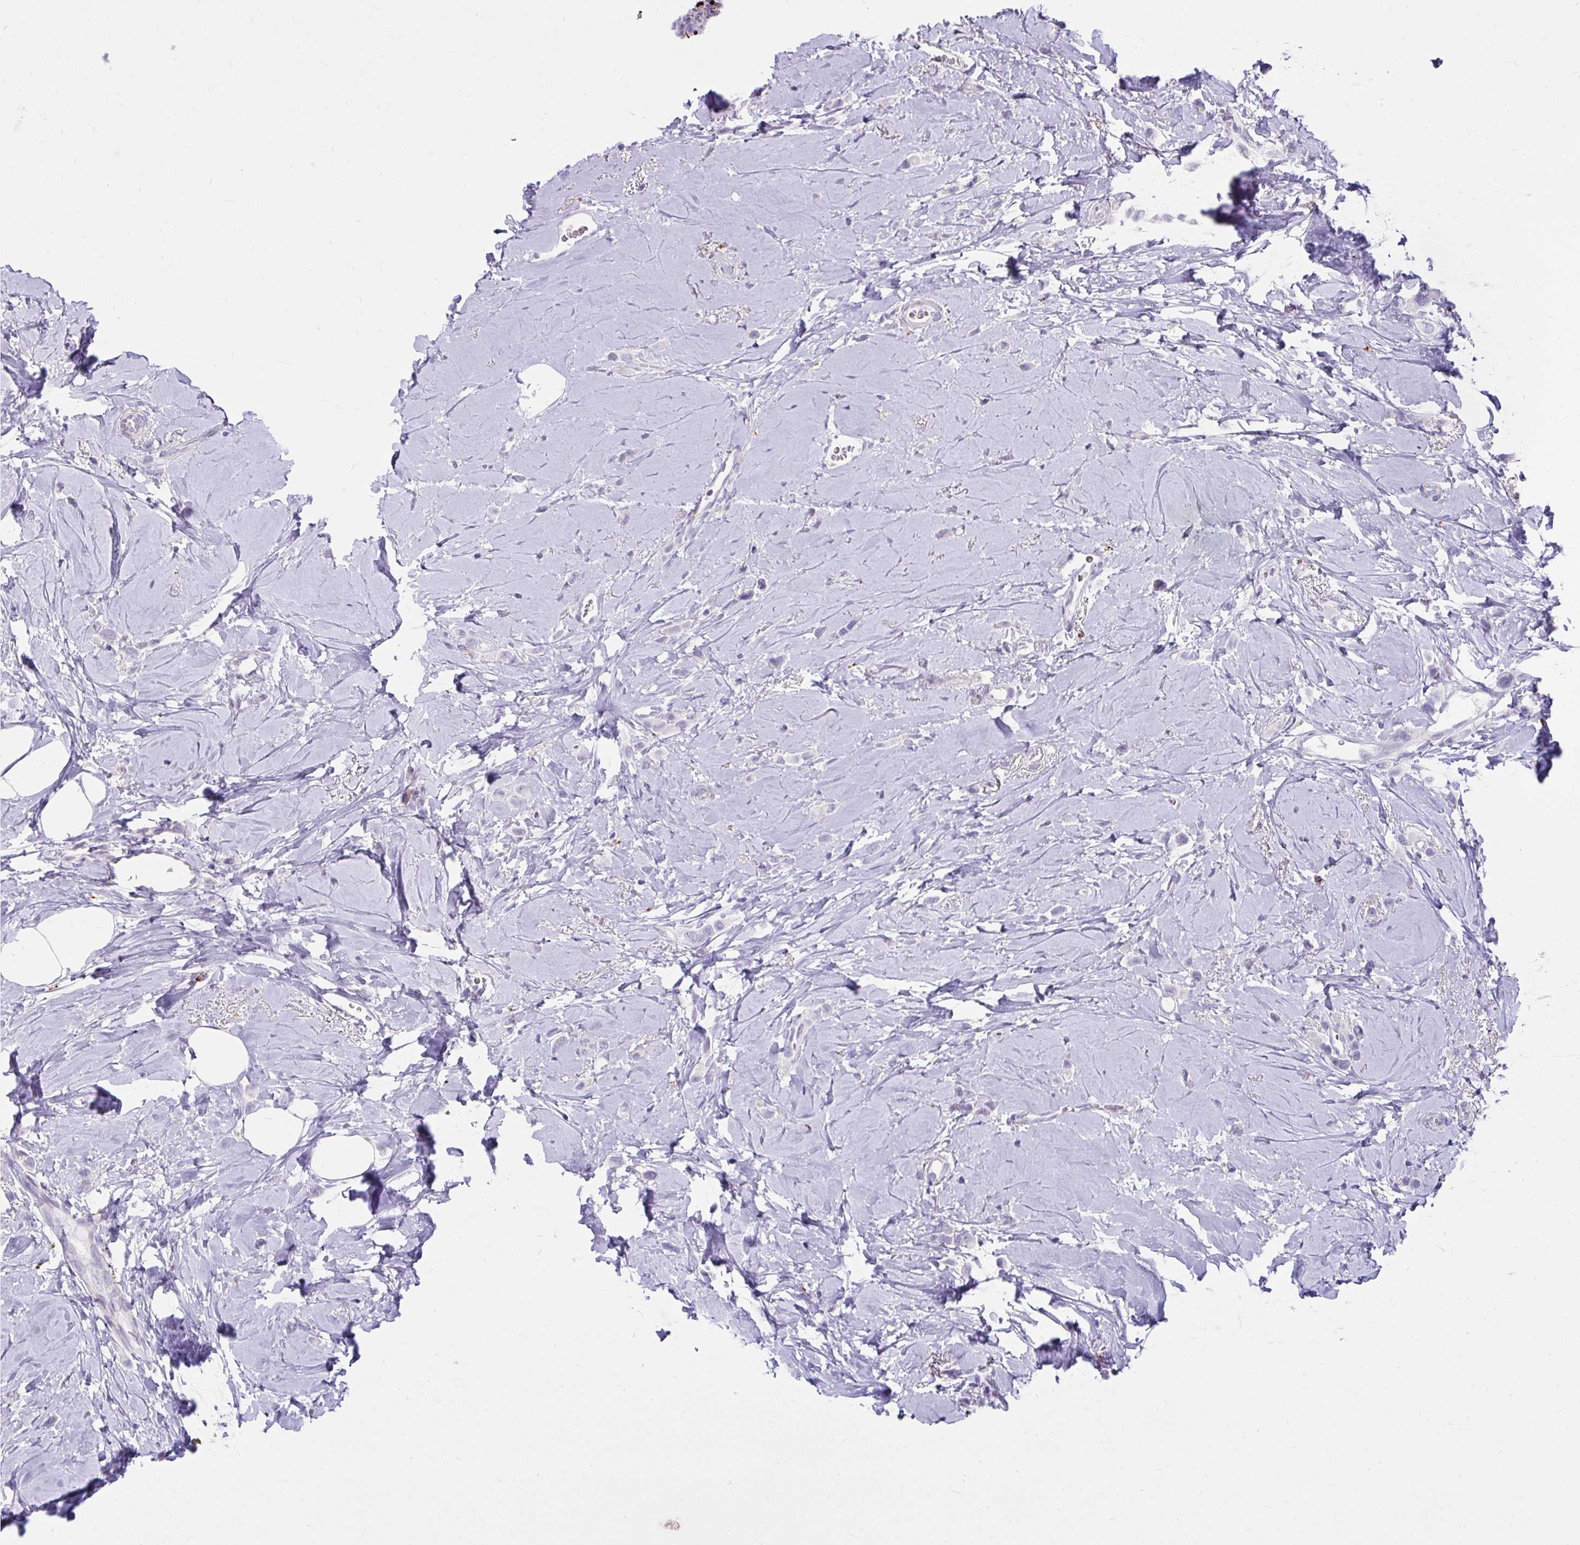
{"staining": {"intensity": "negative", "quantity": "none", "location": "none"}, "tissue": "breast cancer", "cell_type": "Tumor cells", "image_type": "cancer", "snomed": [{"axis": "morphology", "description": "Lobular carcinoma"}, {"axis": "topography", "description": "Breast"}], "caption": "There is no significant staining in tumor cells of breast cancer (lobular carcinoma).", "gene": "CTSZ", "patient": {"sex": "female", "age": 66}}